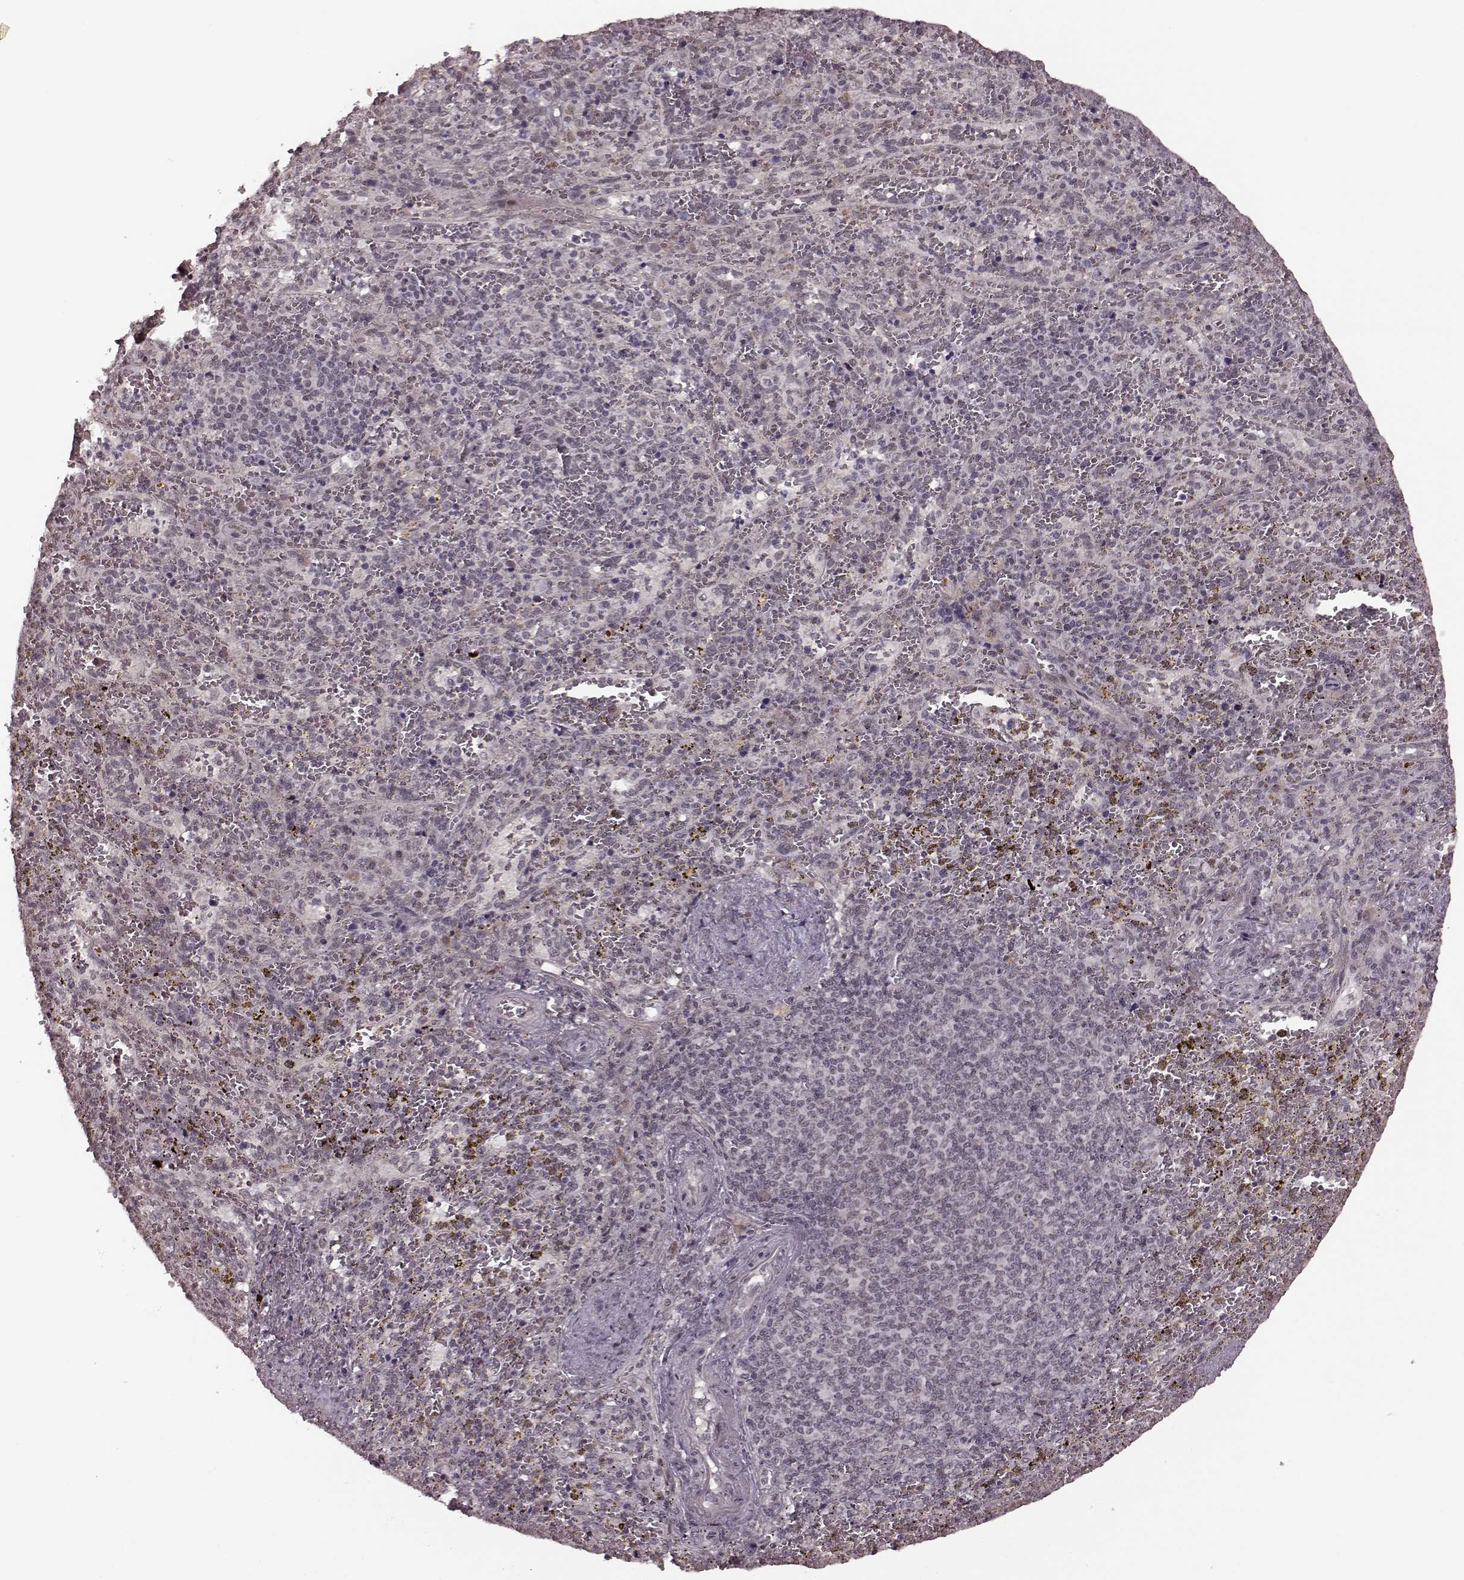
{"staining": {"intensity": "strong", "quantity": "<25%", "location": "cytoplasmic/membranous"}, "tissue": "spleen", "cell_type": "Cells in red pulp", "image_type": "normal", "snomed": [{"axis": "morphology", "description": "Normal tissue, NOS"}, {"axis": "topography", "description": "Spleen"}], "caption": "An immunohistochemistry (IHC) photomicrograph of normal tissue is shown. Protein staining in brown highlights strong cytoplasmic/membranous positivity in spleen within cells in red pulp.", "gene": "PLCB4", "patient": {"sex": "female", "age": 50}}